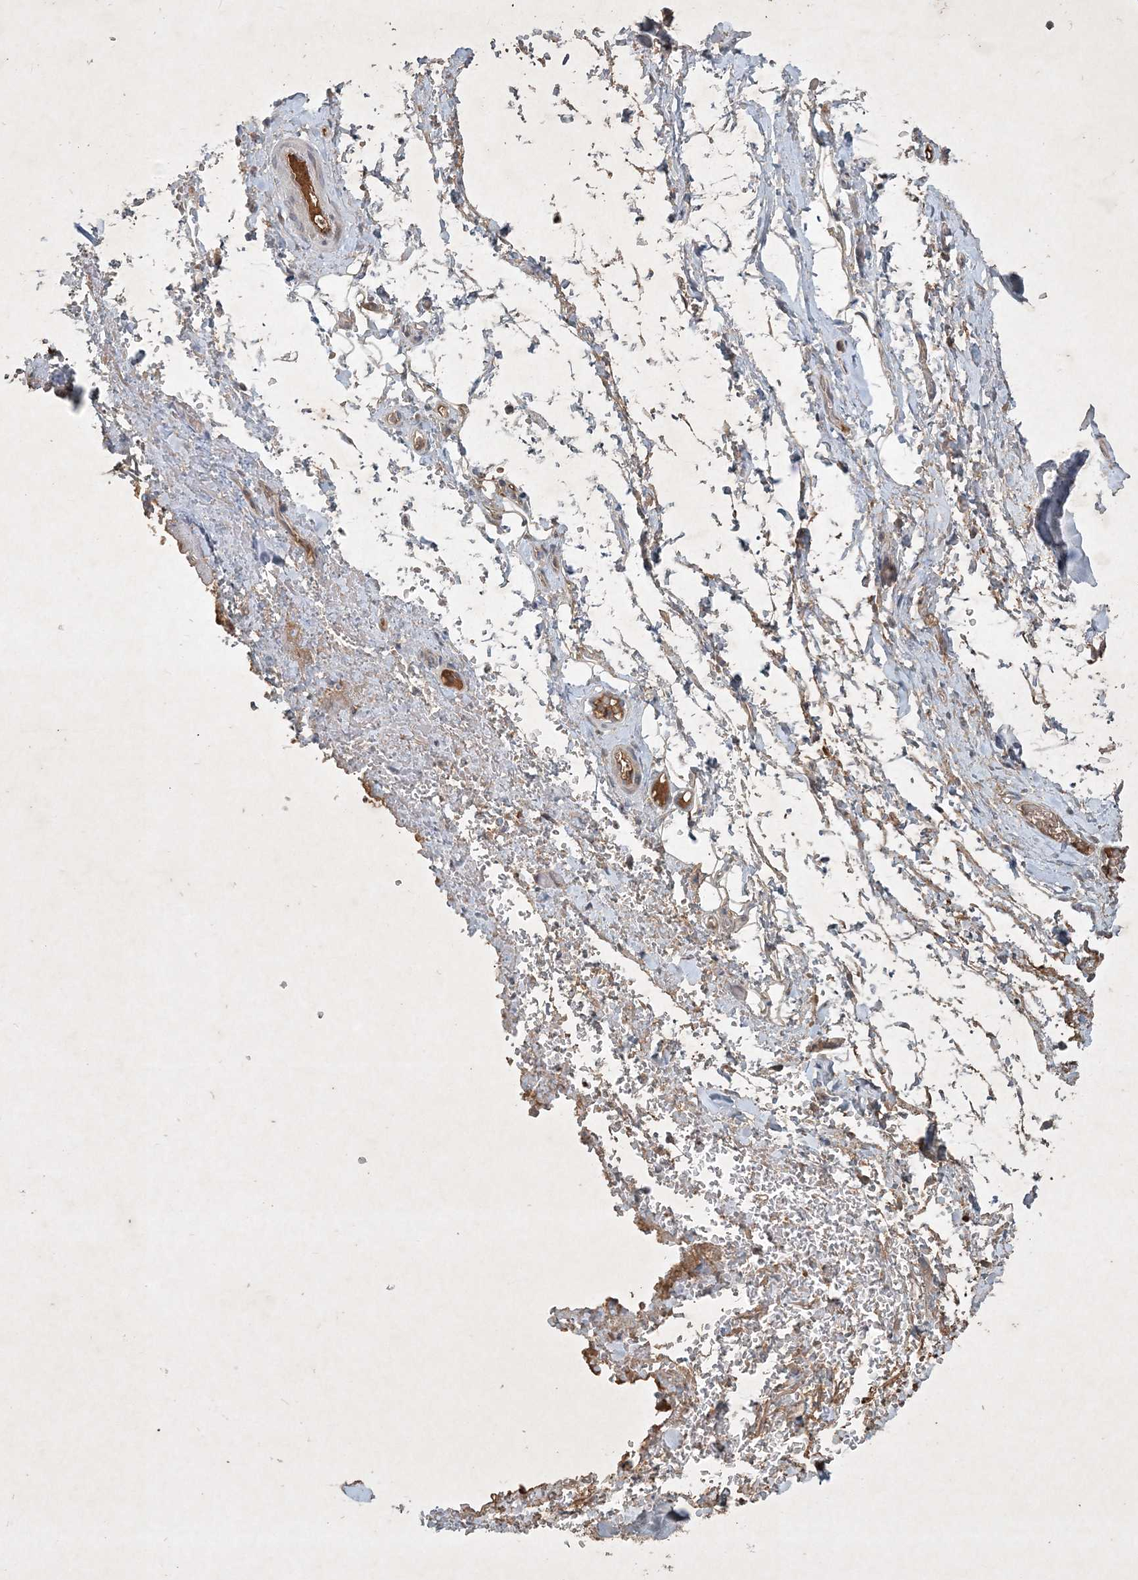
{"staining": {"intensity": "moderate", "quantity": ">75%", "location": "cytoplasmic/membranous"}, "tissue": "adipose tissue", "cell_type": "Adipocytes", "image_type": "normal", "snomed": [{"axis": "morphology", "description": "Normal tissue, NOS"}, {"axis": "morphology", "description": "Adenocarcinoma, NOS"}, {"axis": "topography", "description": "Stomach, upper"}, {"axis": "topography", "description": "Peripheral nerve tissue"}], "caption": "Benign adipose tissue demonstrates moderate cytoplasmic/membranous staining in about >75% of adipocytes, visualized by immunohistochemistry.", "gene": "TNFAIP6", "patient": {"sex": "male", "age": 62}}